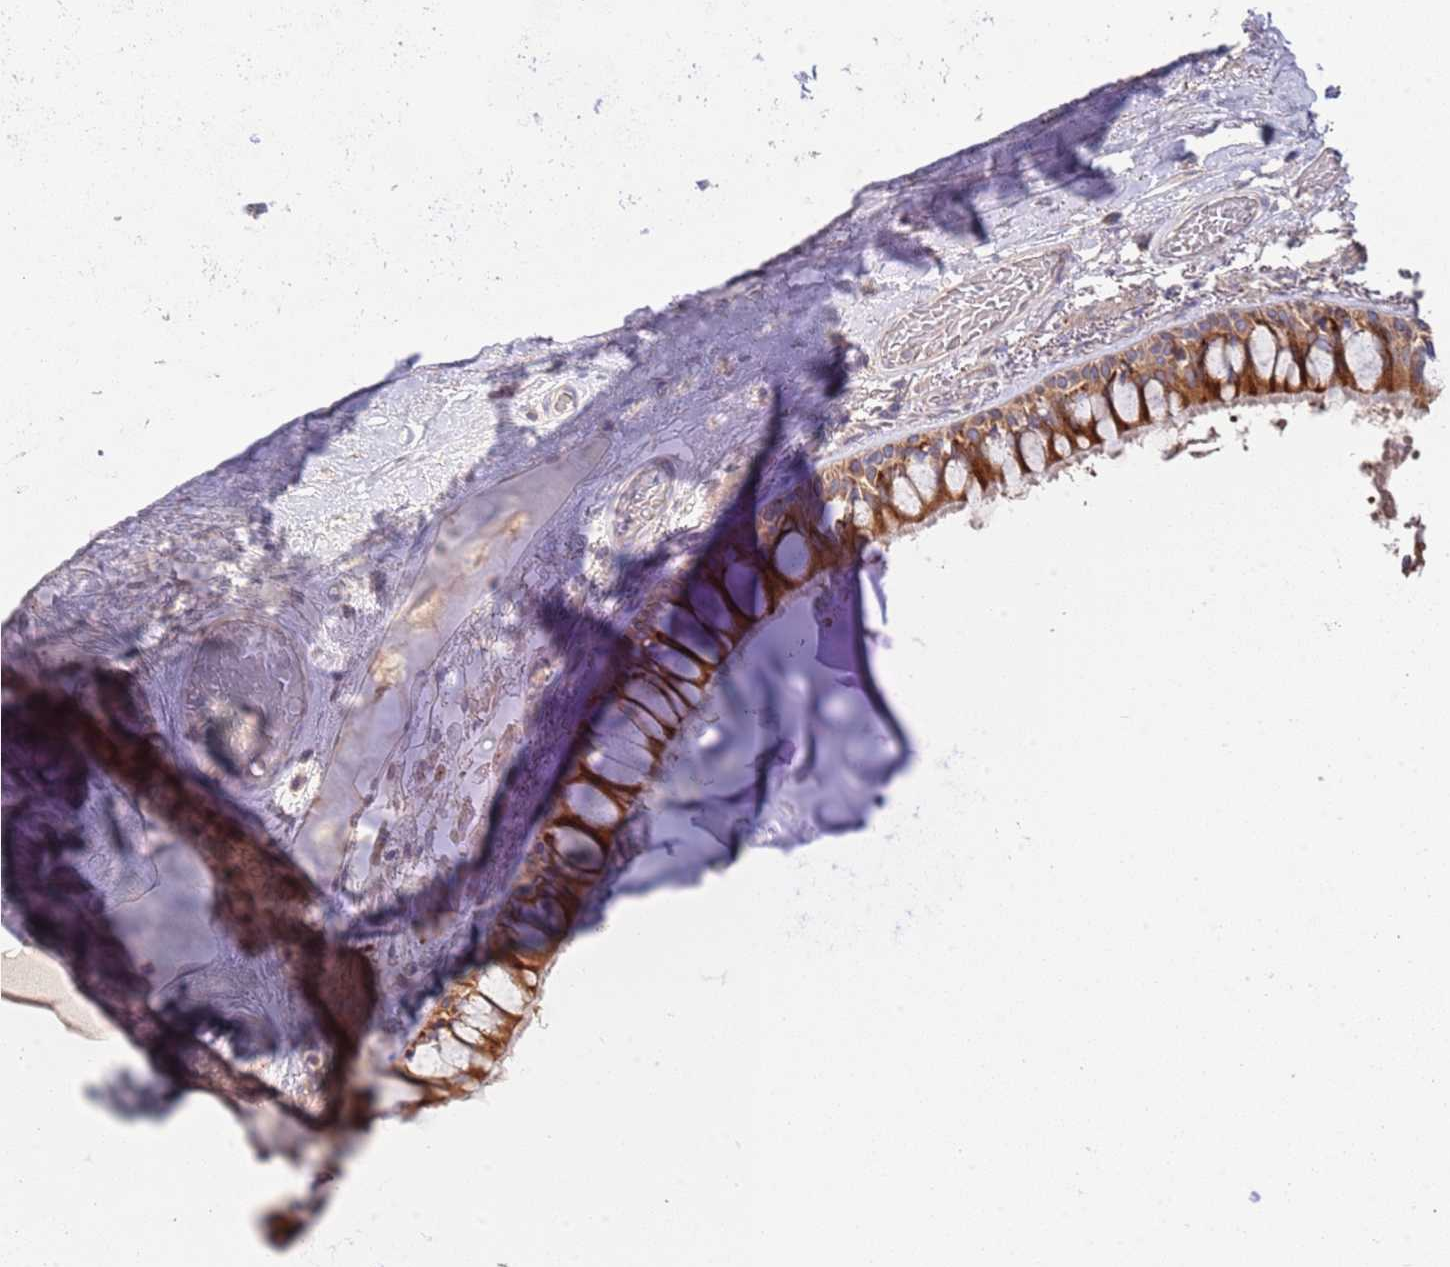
{"staining": {"intensity": "strong", "quantity": ">75%", "location": "cytoplasmic/membranous"}, "tissue": "bronchus", "cell_type": "Respiratory epithelial cells", "image_type": "normal", "snomed": [{"axis": "morphology", "description": "Normal tissue, NOS"}, {"axis": "topography", "description": "Bronchus"}], "caption": "IHC micrograph of unremarkable human bronchus stained for a protein (brown), which reveals high levels of strong cytoplasmic/membranous expression in about >75% of respiratory epithelial cells.", "gene": "ABCC10", "patient": {"sex": "male", "age": 70}}